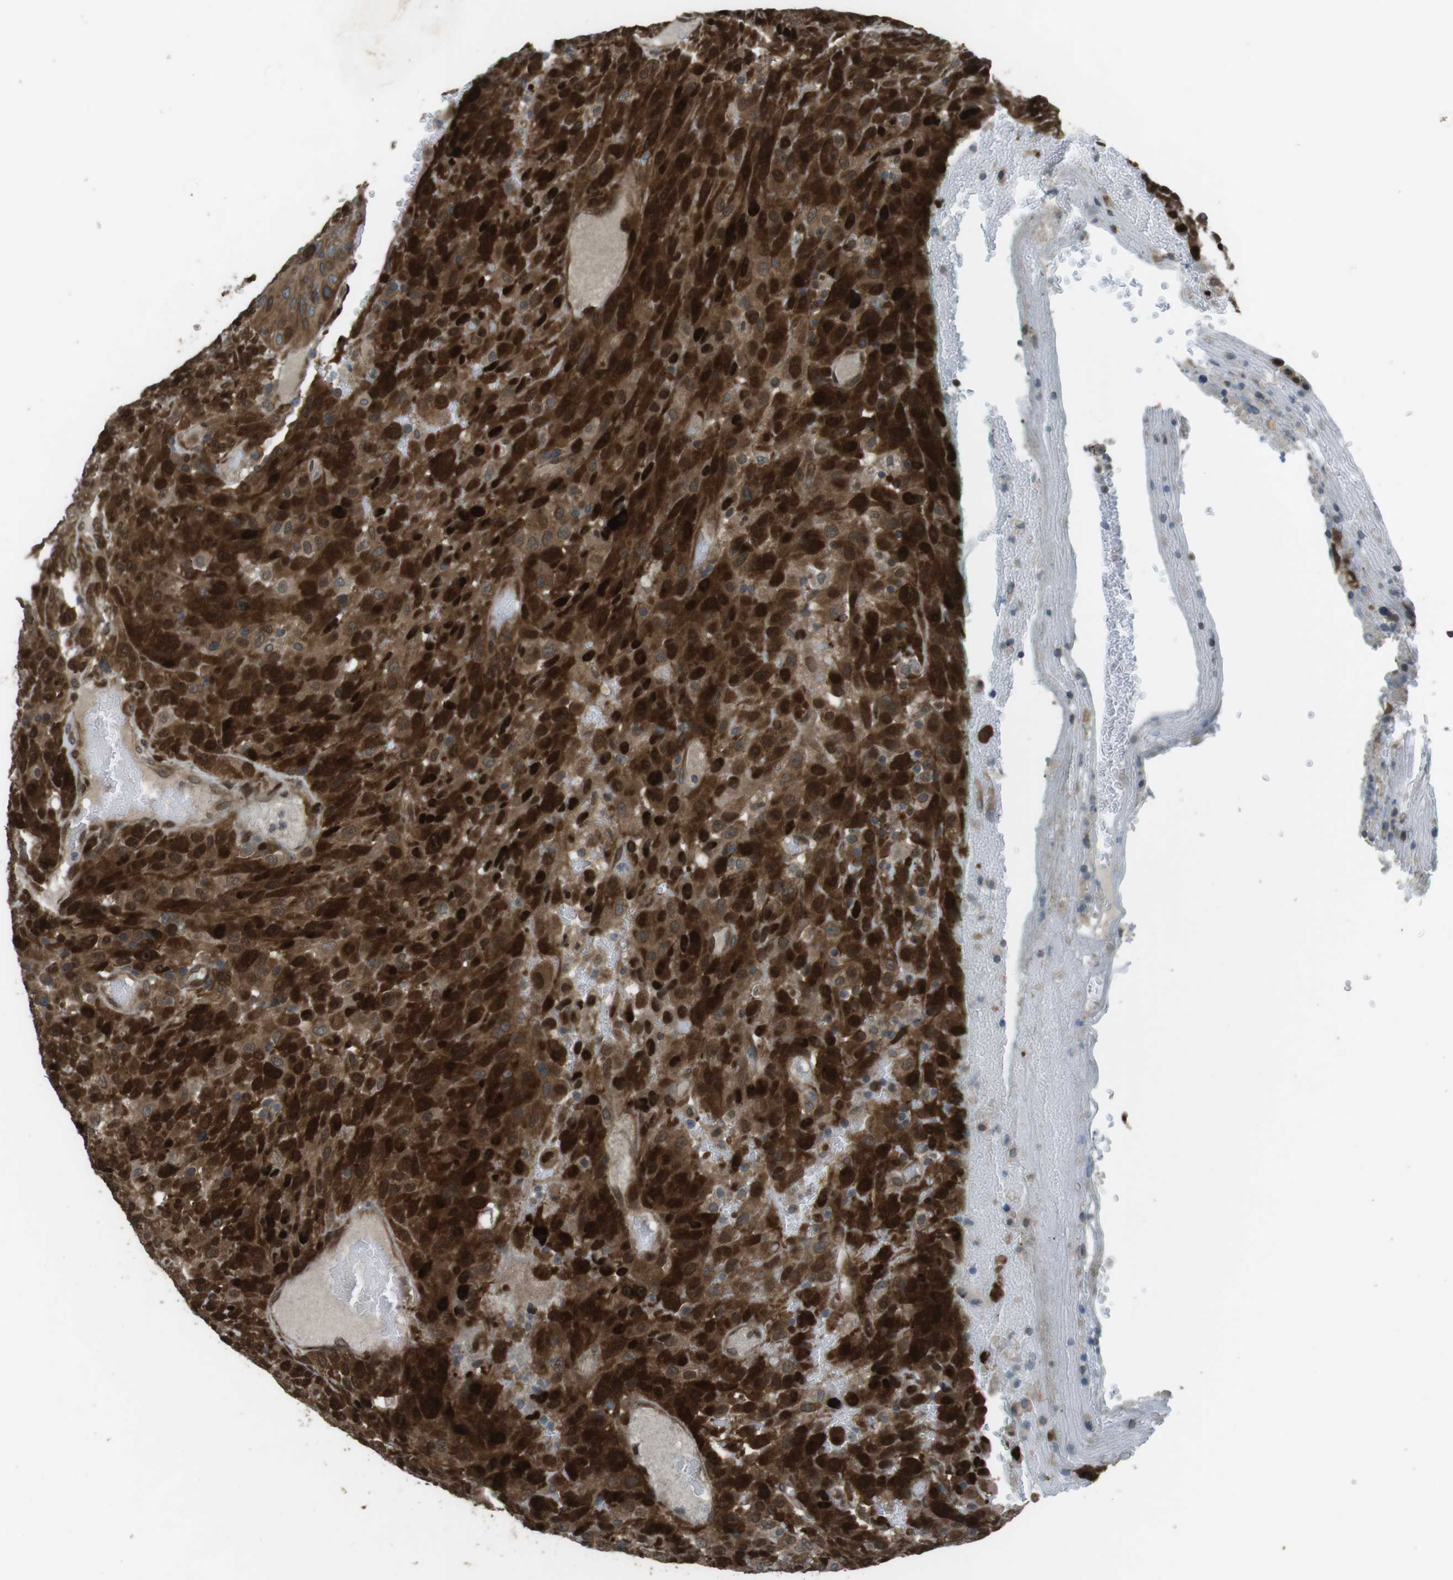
{"staining": {"intensity": "strong", "quantity": ">75%", "location": "cytoplasmic/membranous,nuclear"}, "tissue": "urothelial cancer", "cell_type": "Tumor cells", "image_type": "cancer", "snomed": [{"axis": "morphology", "description": "Urothelial carcinoma, High grade"}, {"axis": "topography", "description": "Urinary bladder"}], "caption": "High-magnification brightfield microscopy of urothelial cancer stained with DAB (brown) and counterstained with hematoxylin (blue). tumor cells exhibit strong cytoplasmic/membranous and nuclear positivity is identified in about>75% of cells.", "gene": "ZNF330", "patient": {"sex": "male", "age": 66}}